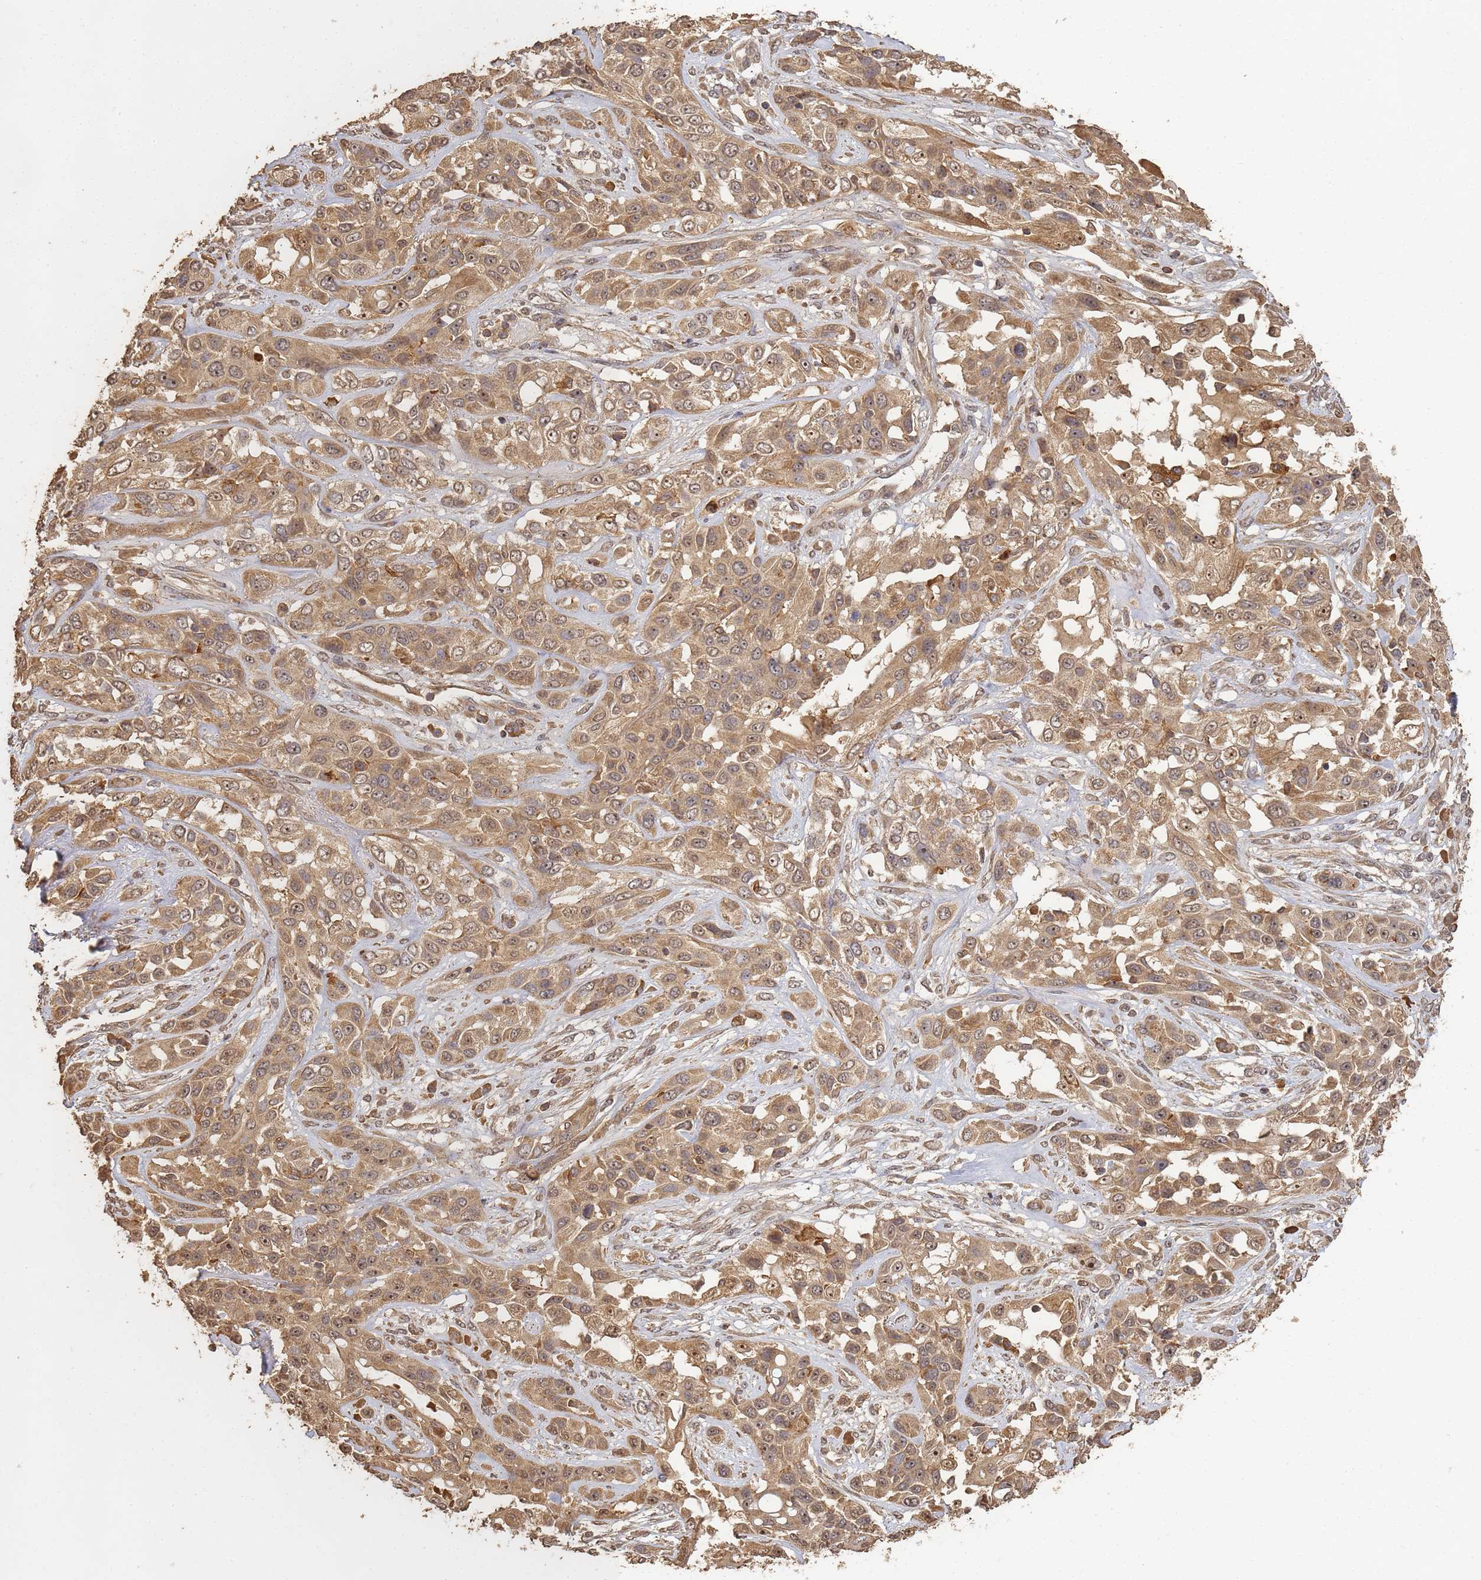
{"staining": {"intensity": "moderate", "quantity": ">75%", "location": "cytoplasmic/membranous,nuclear"}, "tissue": "lung cancer", "cell_type": "Tumor cells", "image_type": "cancer", "snomed": [{"axis": "morphology", "description": "Squamous cell carcinoma, NOS"}, {"axis": "topography", "description": "Lung"}], "caption": "A photomicrograph of lung cancer stained for a protein shows moderate cytoplasmic/membranous and nuclear brown staining in tumor cells. The staining was performed using DAB, with brown indicating positive protein expression. Nuclei are stained blue with hematoxylin.", "gene": "ALKBH1", "patient": {"sex": "female", "age": 70}}